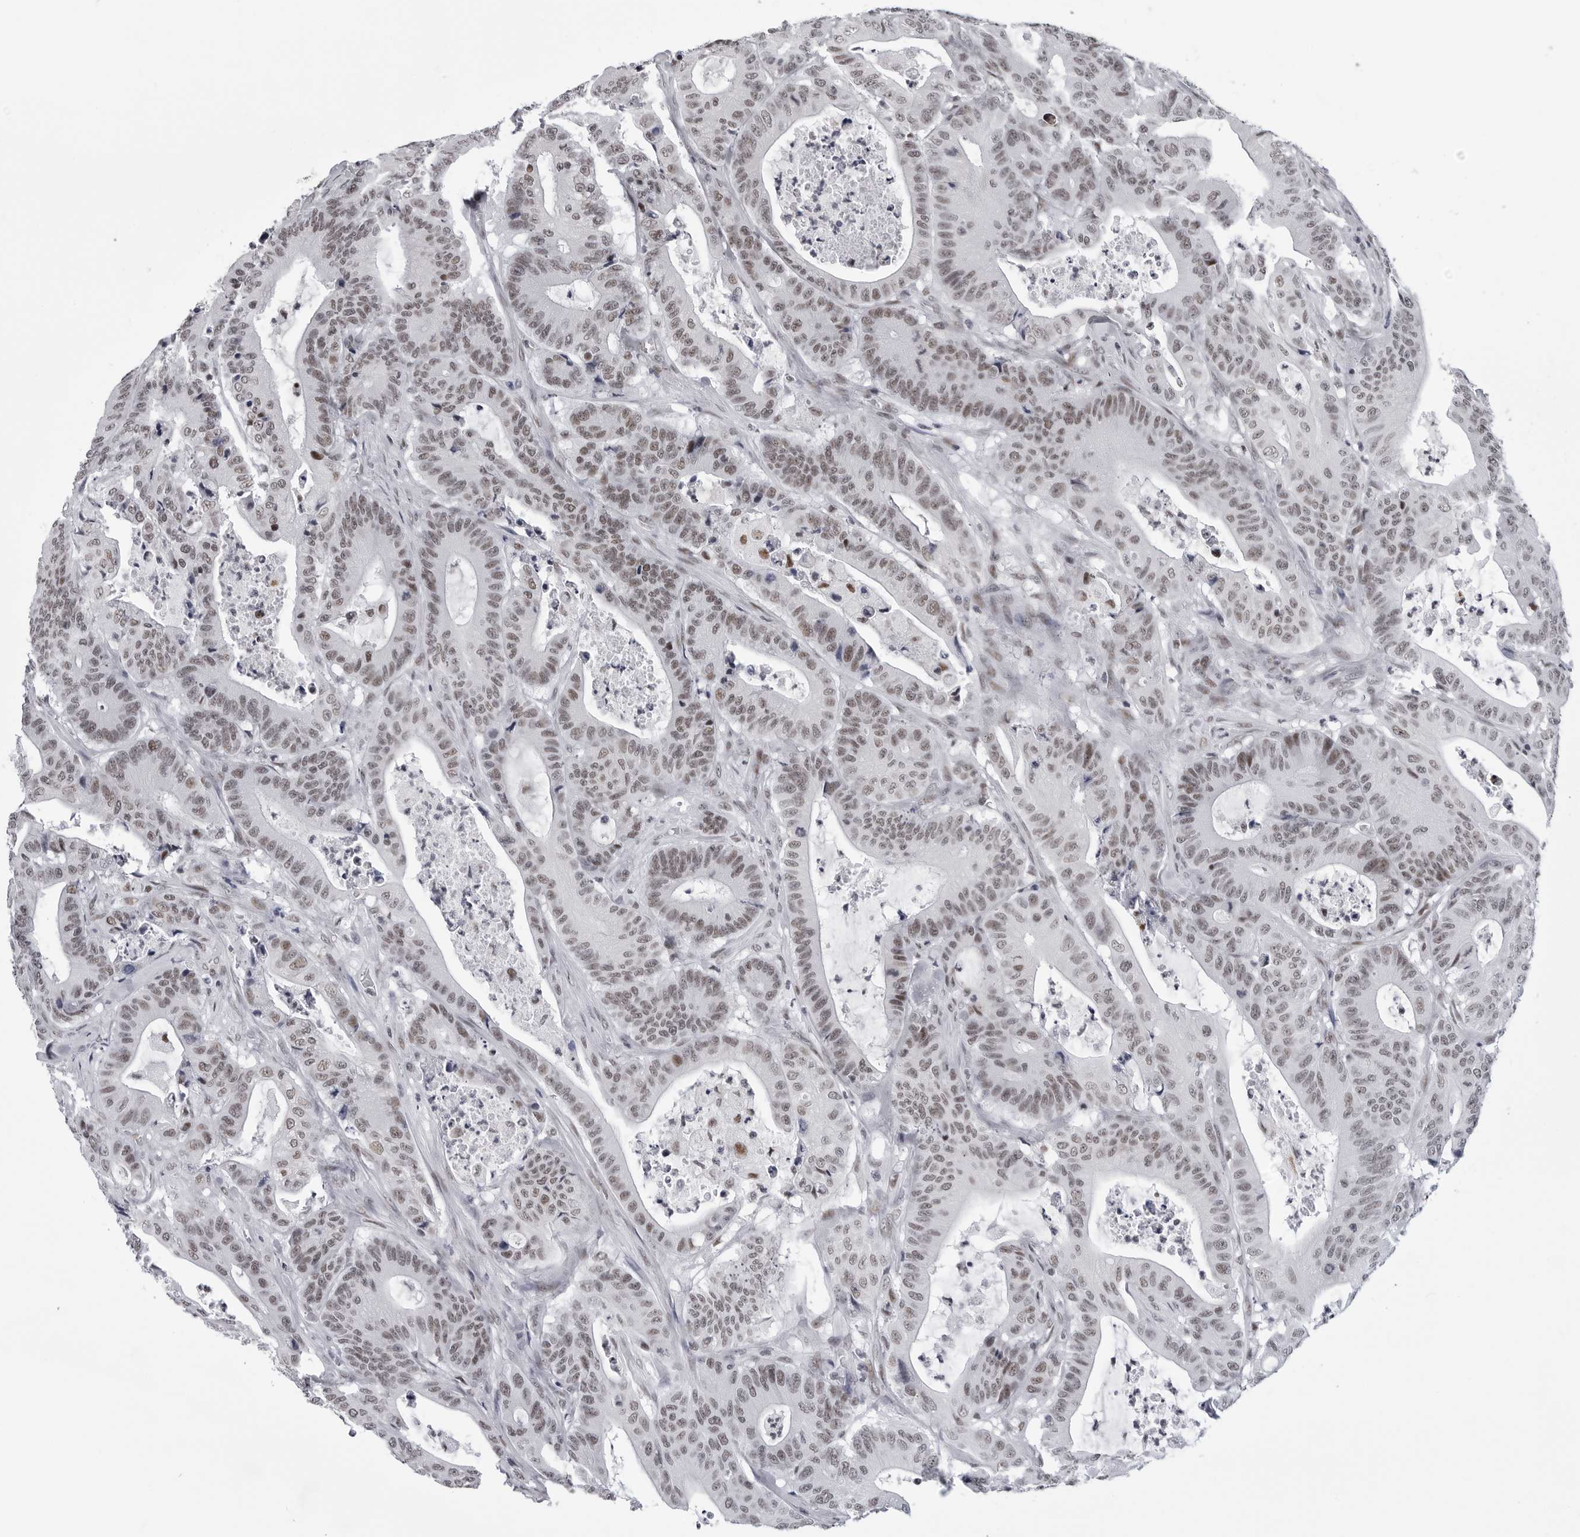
{"staining": {"intensity": "weak", "quantity": ">75%", "location": "nuclear"}, "tissue": "colorectal cancer", "cell_type": "Tumor cells", "image_type": "cancer", "snomed": [{"axis": "morphology", "description": "Adenocarcinoma, NOS"}, {"axis": "topography", "description": "Colon"}], "caption": "Immunohistochemical staining of human colorectal cancer (adenocarcinoma) exhibits weak nuclear protein positivity in about >75% of tumor cells. The staining was performed using DAB (3,3'-diaminobenzidine) to visualize the protein expression in brown, while the nuclei were stained in blue with hematoxylin (Magnification: 20x).", "gene": "SF3B4", "patient": {"sex": "female", "age": 84}}